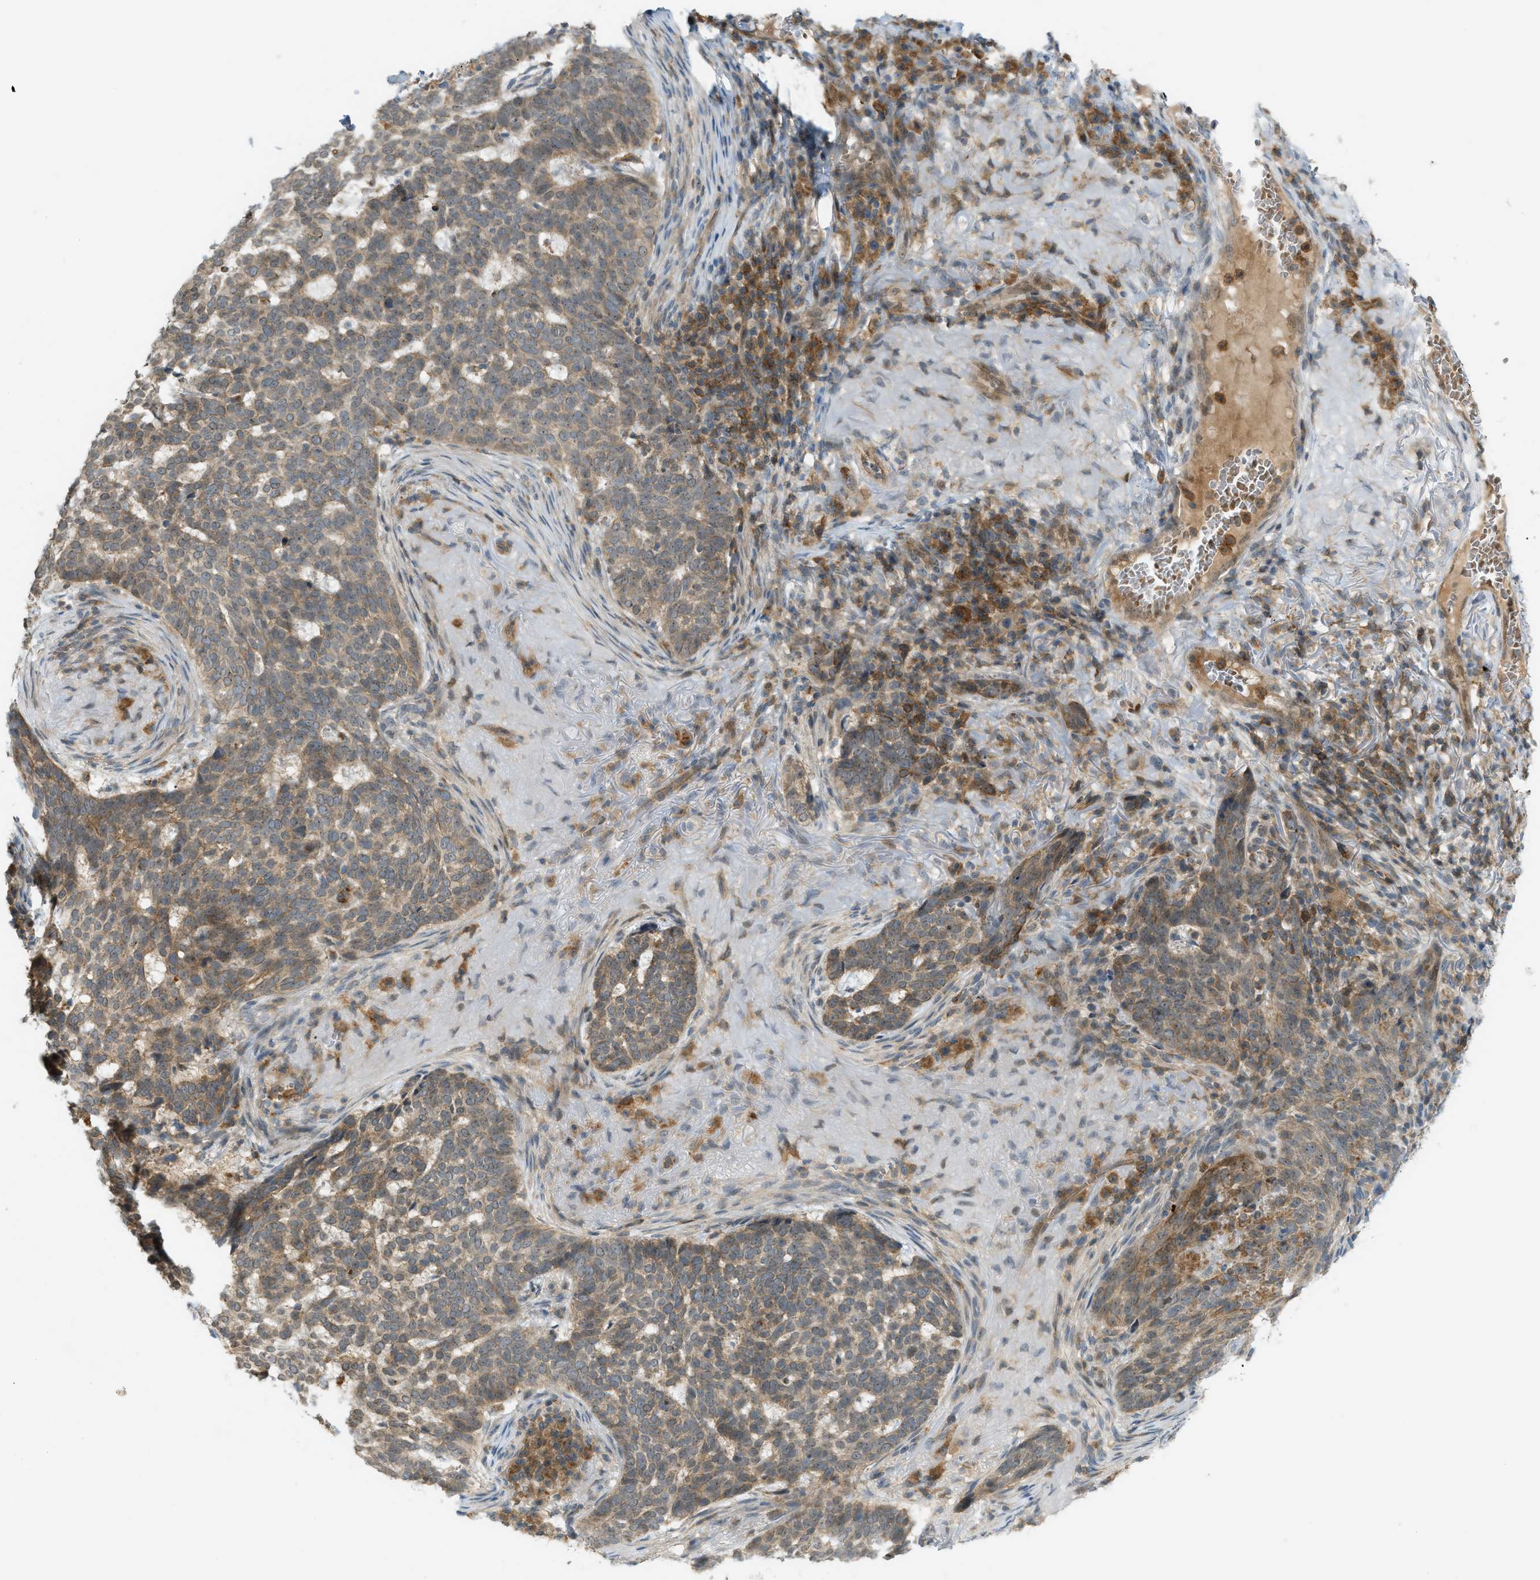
{"staining": {"intensity": "weak", "quantity": ">75%", "location": "cytoplasmic/membranous"}, "tissue": "skin cancer", "cell_type": "Tumor cells", "image_type": "cancer", "snomed": [{"axis": "morphology", "description": "Basal cell carcinoma"}, {"axis": "topography", "description": "Skin"}], "caption": "Skin cancer tissue reveals weak cytoplasmic/membranous positivity in approximately >75% of tumor cells", "gene": "GRK6", "patient": {"sex": "male", "age": 85}}